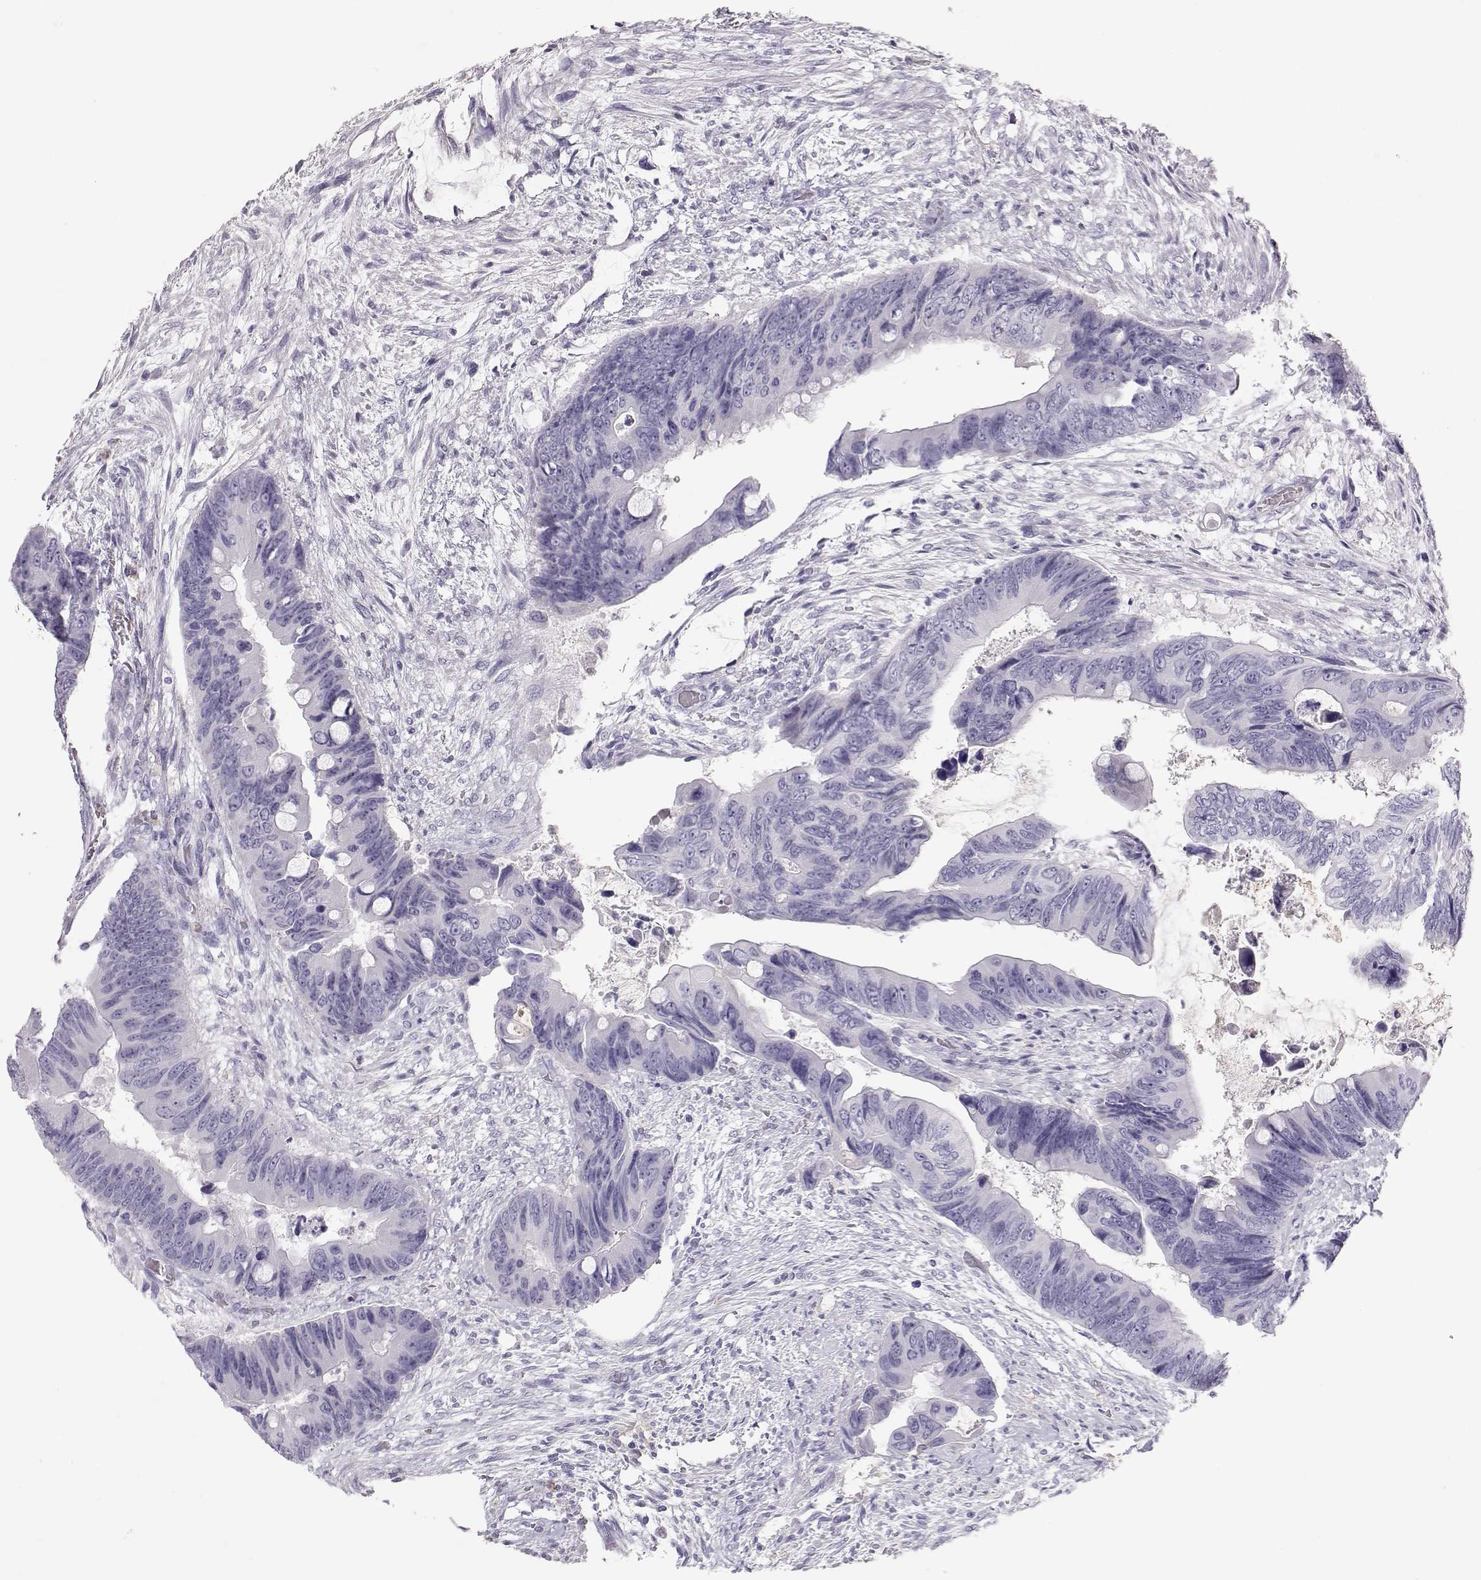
{"staining": {"intensity": "negative", "quantity": "none", "location": "none"}, "tissue": "colorectal cancer", "cell_type": "Tumor cells", "image_type": "cancer", "snomed": [{"axis": "morphology", "description": "Adenocarcinoma, NOS"}, {"axis": "topography", "description": "Rectum"}], "caption": "This is an immunohistochemistry micrograph of colorectal cancer (adenocarcinoma). There is no expression in tumor cells.", "gene": "MIP", "patient": {"sex": "male", "age": 63}}